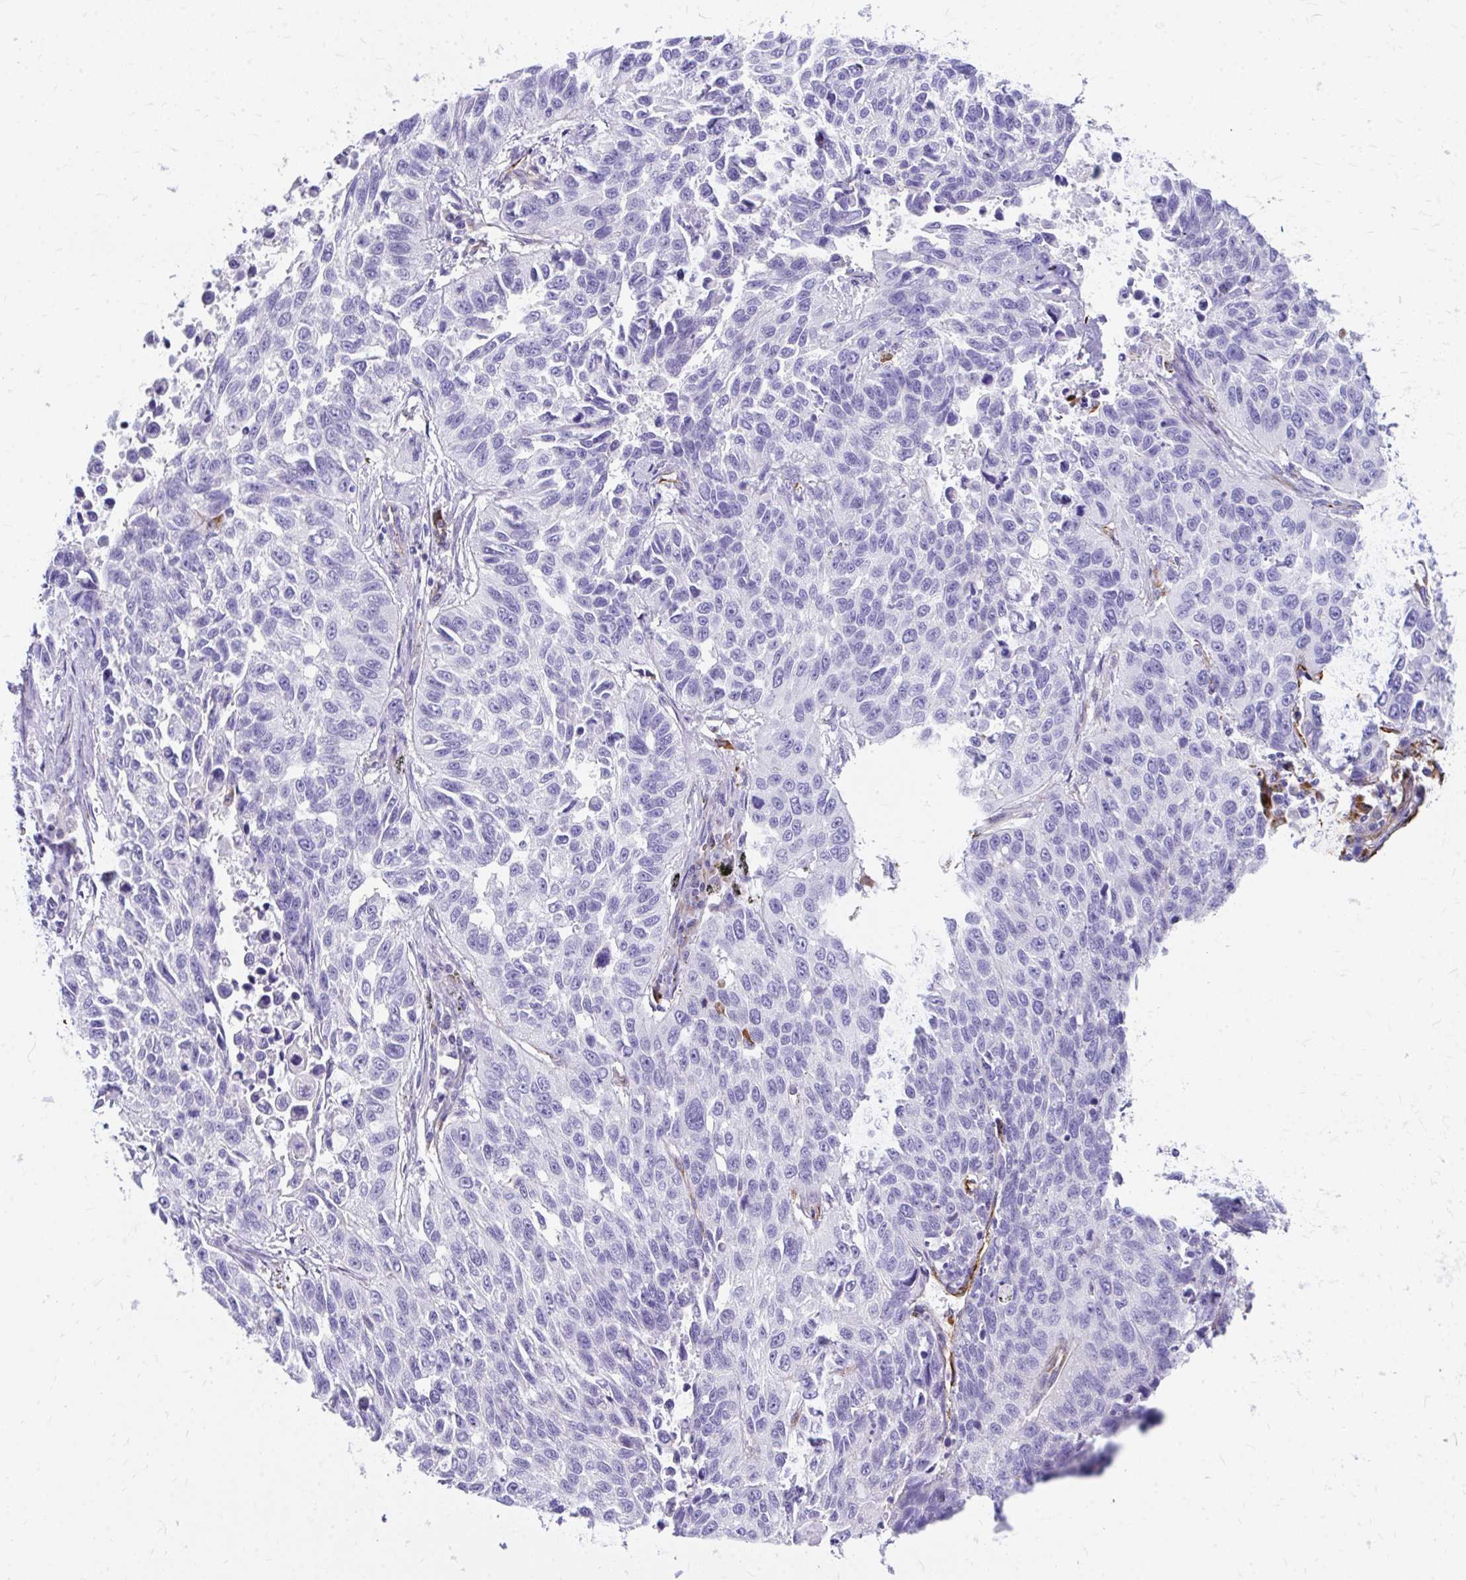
{"staining": {"intensity": "negative", "quantity": "none", "location": "none"}, "tissue": "lung cancer", "cell_type": "Tumor cells", "image_type": "cancer", "snomed": [{"axis": "morphology", "description": "Squamous cell carcinoma, NOS"}, {"axis": "topography", "description": "Lung"}], "caption": "Tumor cells show no significant positivity in lung squamous cell carcinoma.", "gene": "ZNF699", "patient": {"sex": "male", "age": 62}}